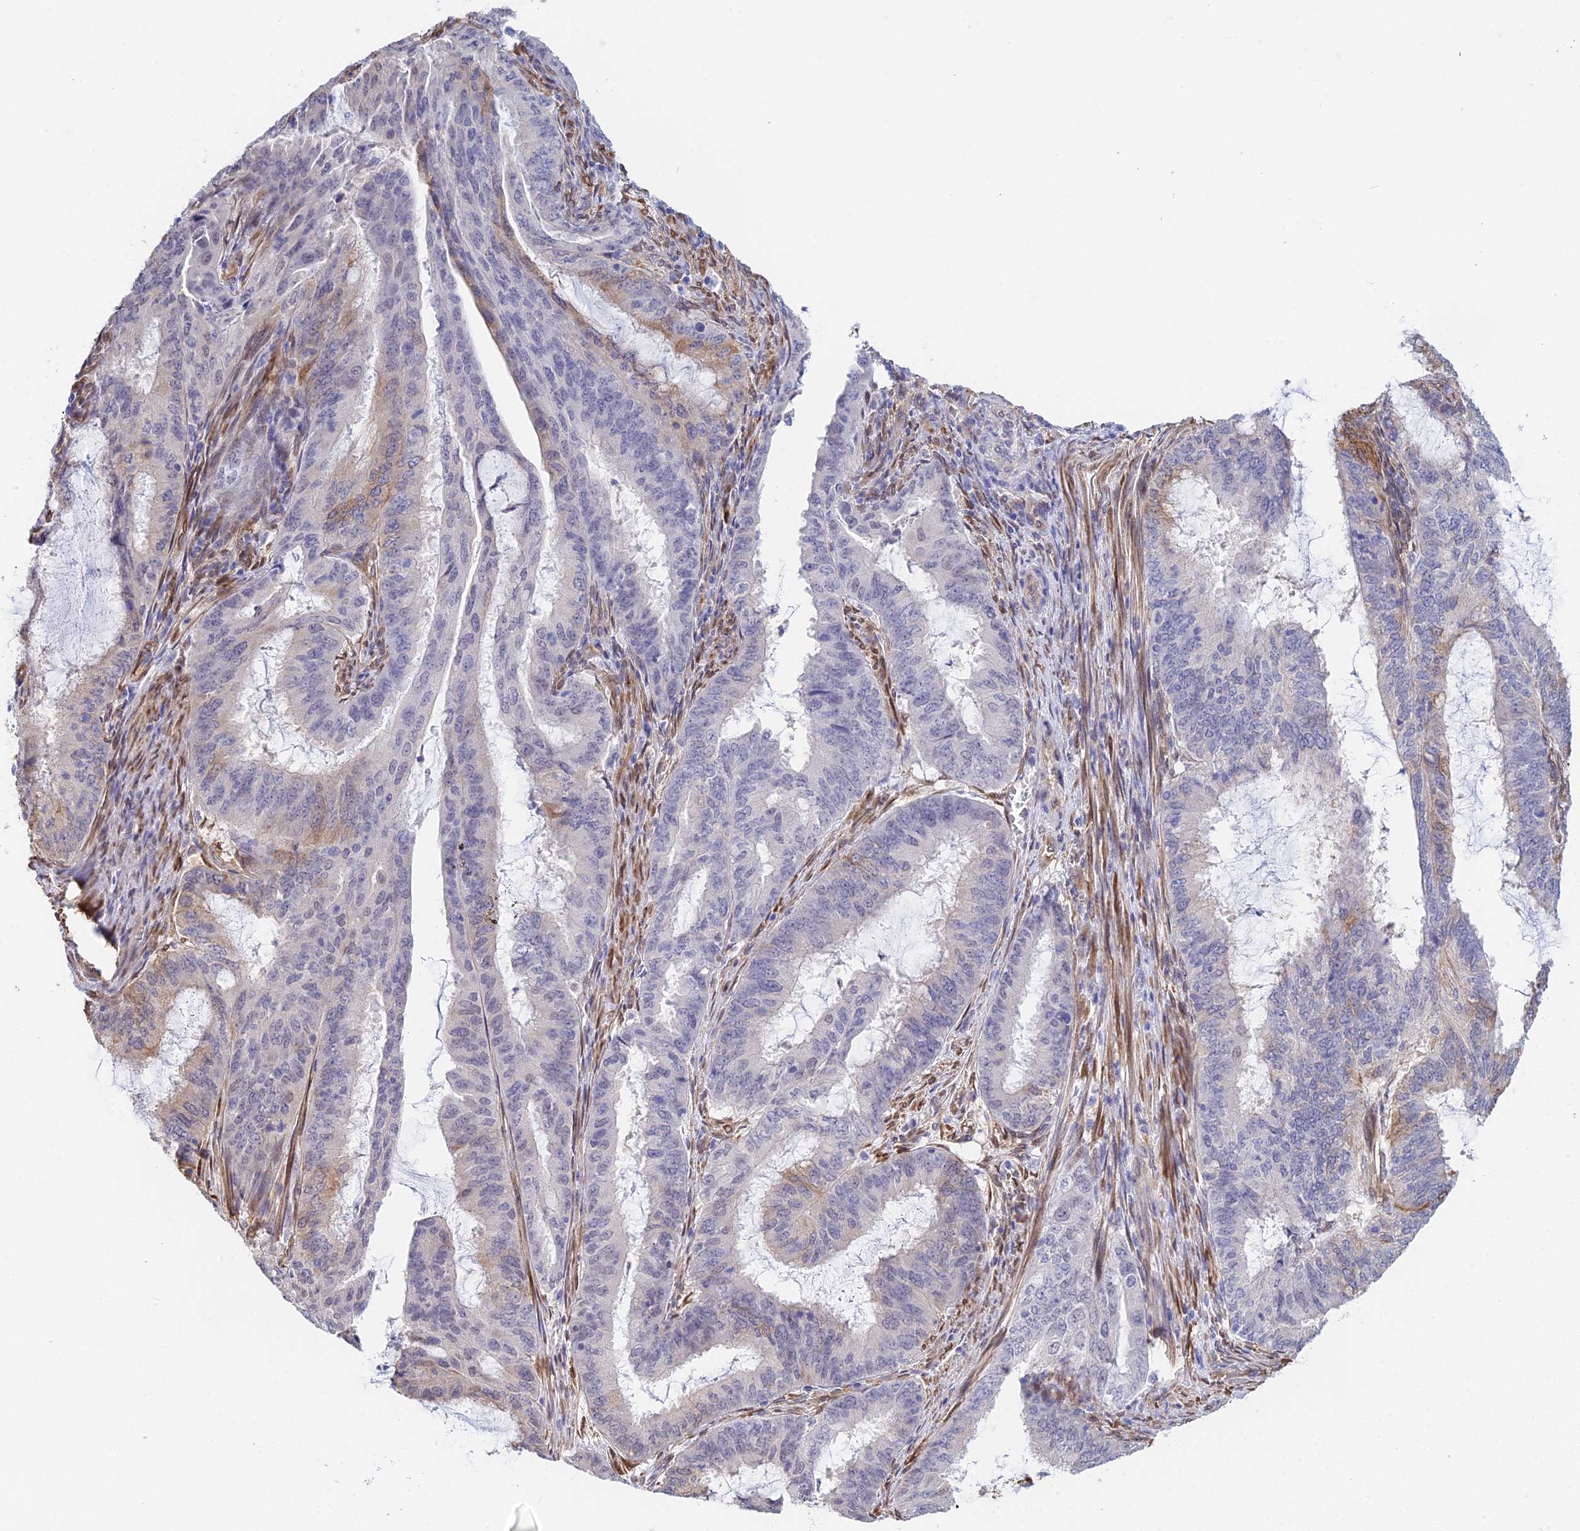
{"staining": {"intensity": "moderate", "quantity": "<25%", "location": "cytoplasmic/membranous"}, "tissue": "endometrial cancer", "cell_type": "Tumor cells", "image_type": "cancer", "snomed": [{"axis": "morphology", "description": "Adenocarcinoma, NOS"}, {"axis": "topography", "description": "Endometrium"}], "caption": "Moderate cytoplasmic/membranous expression for a protein is present in approximately <25% of tumor cells of endometrial cancer using immunohistochemistry.", "gene": "MXRA7", "patient": {"sex": "female", "age": 51}}